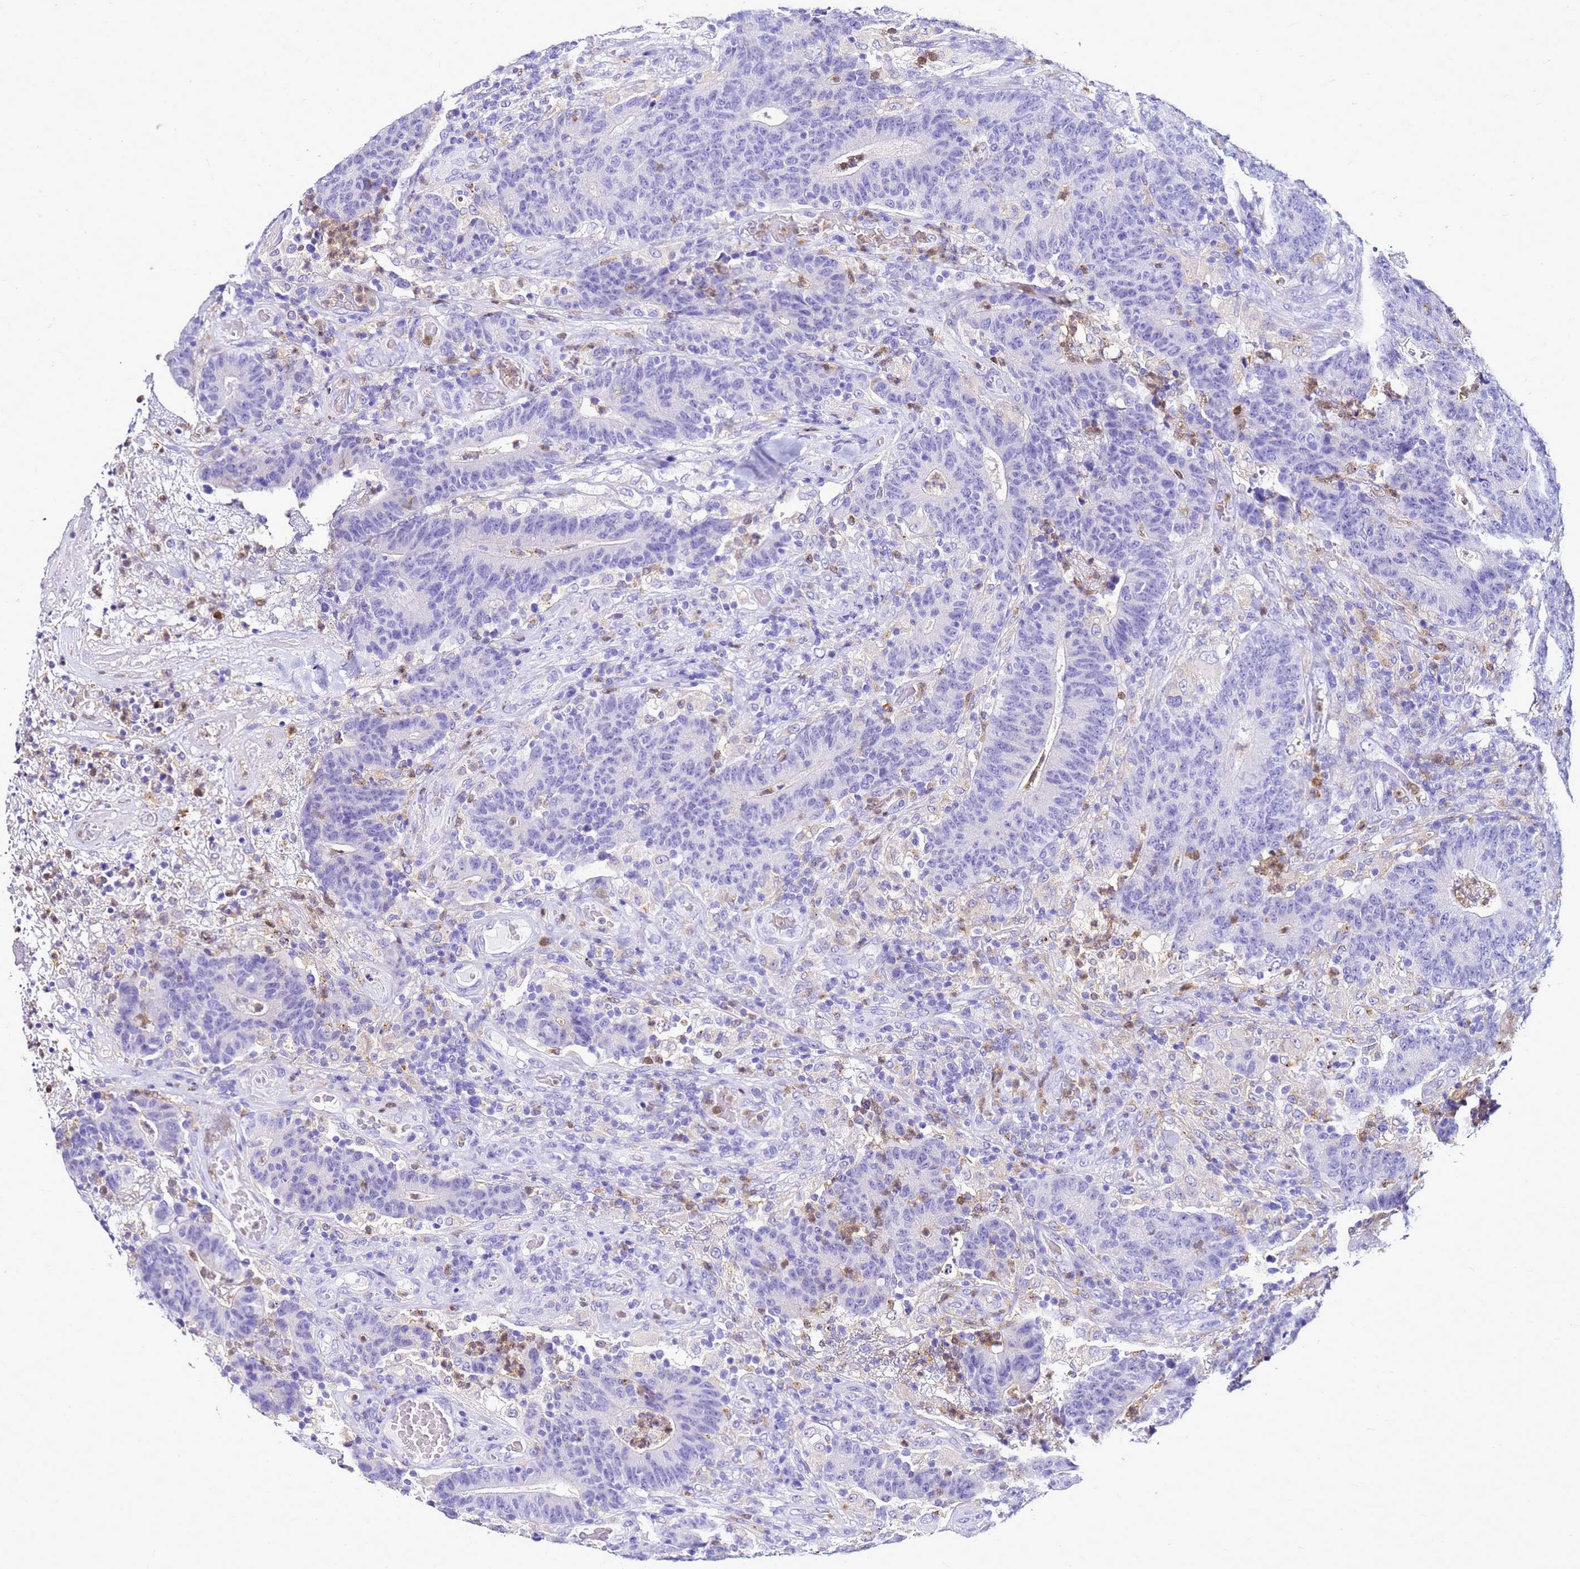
{"staining": {"intensity": "negative", "quantity": "none", "location": "none"}, "tissue": "colorectal cancer", "cell_type": "Tumor cells", "image_type": "cancer", "snomed": [{"axis": "morphology", "description": "Normal tissue, NOS"}, {"axis": "morphology", "description": "Adenocarcinoma, NOS"}, {"axis": "topography", "description": "Colon"}], "caption": "Tumor cells are negative for protein expression in human colorectal cancer.", "gene": "CSTA", "patient": {"sex": "female", "age": 75}}